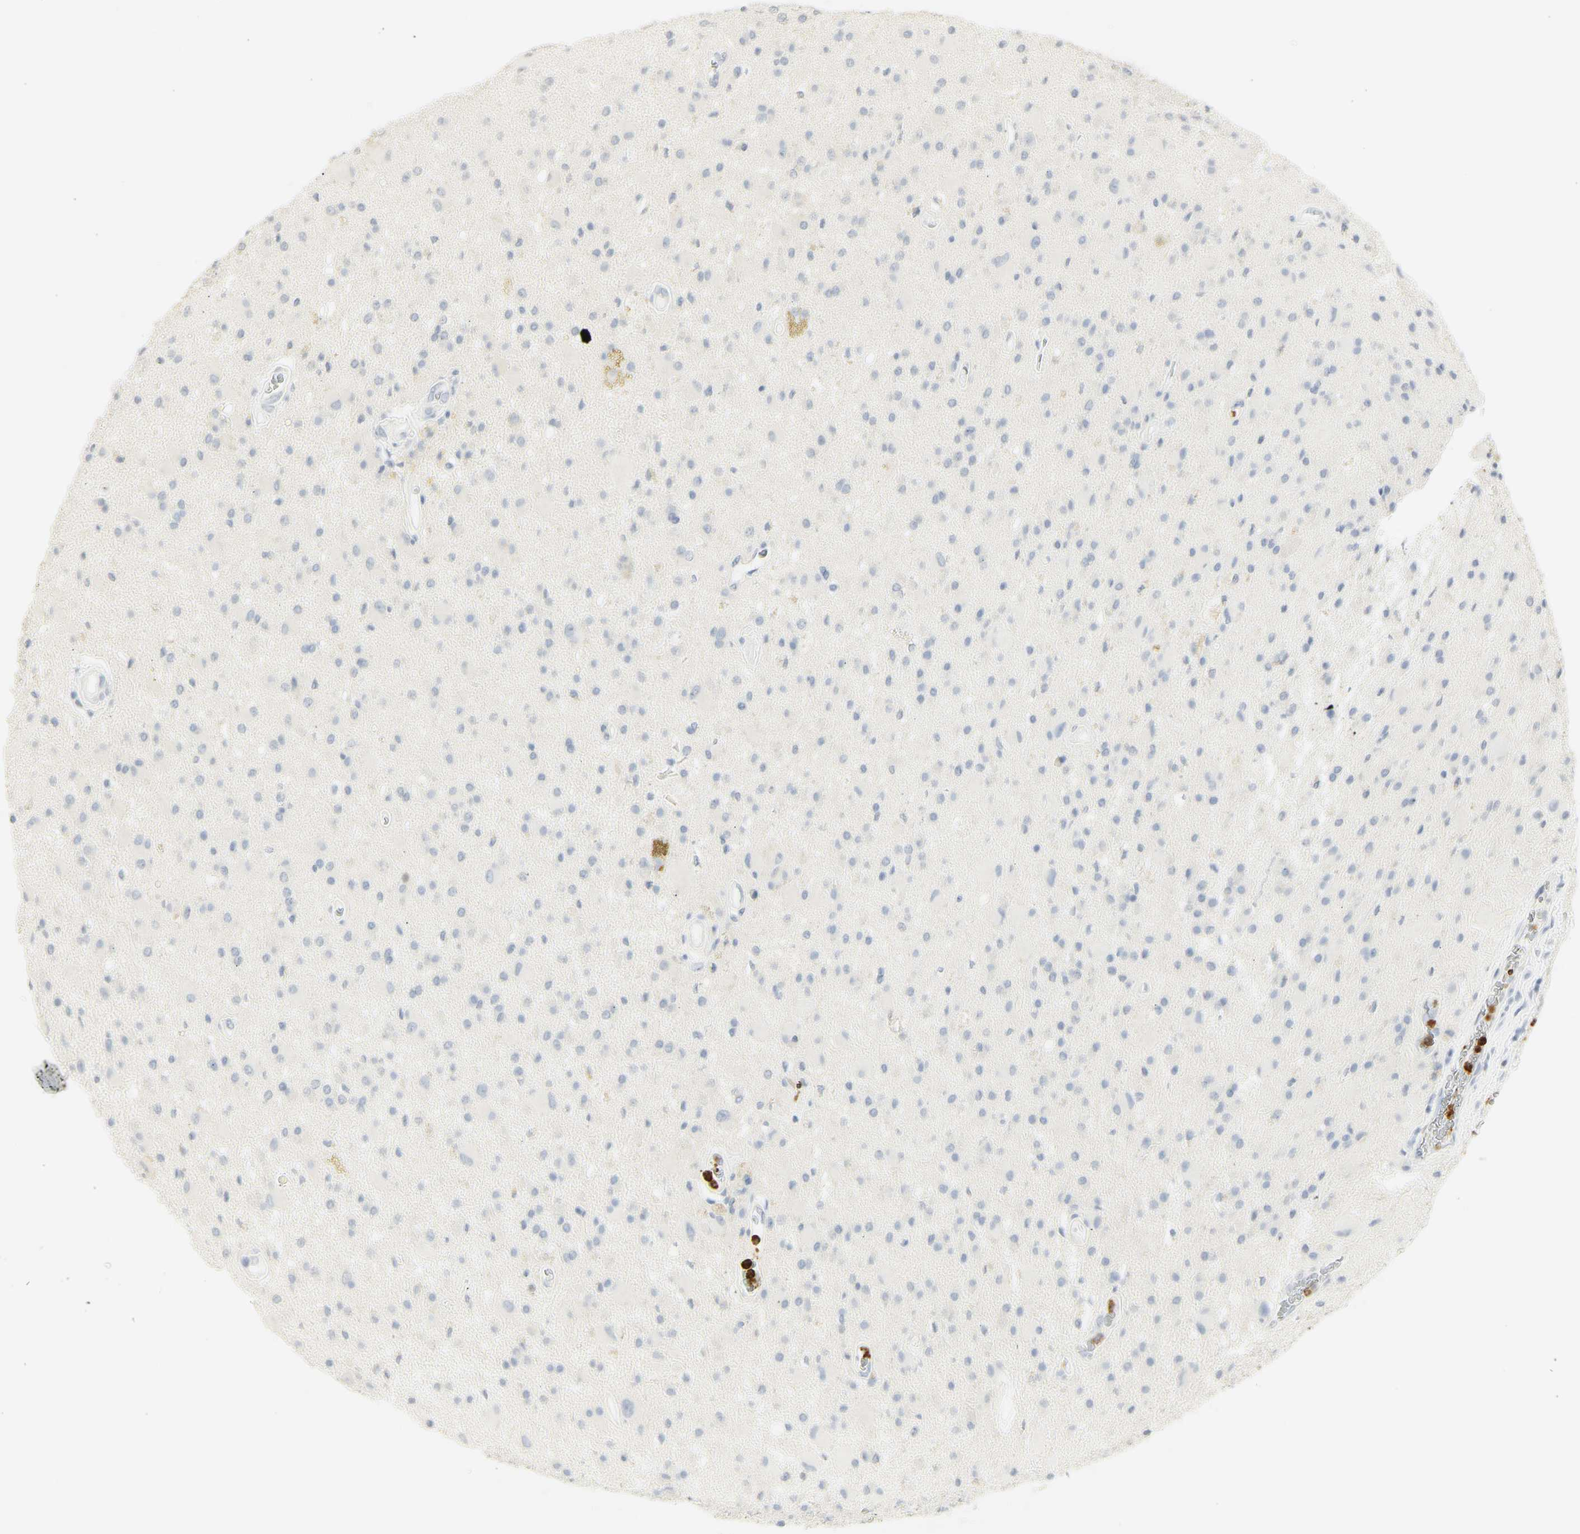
{"staining": {"intensity": "negative", "quantity": "none", "location": "none"}, "tissue": "glioma", "cell_type": "Tumor cells", "image_type": "cancer", "snomed": [{"axis": "morphology", "description": "Glioma, malignant, Low grade"}, {"axis": "topography", "description": "Brain"}], "caption": "This is a histopathology image of immunohistochemistry staining of low-grade glioma (malignant), which shows no staining in tumor cells. (Brightfield microscopy of DAB (3,3'-diaminobenzidine) immunohistochemistry (IHC) at high magnification).", "gene": "MPO", "patient": {"sex": "male", "age": 58}}